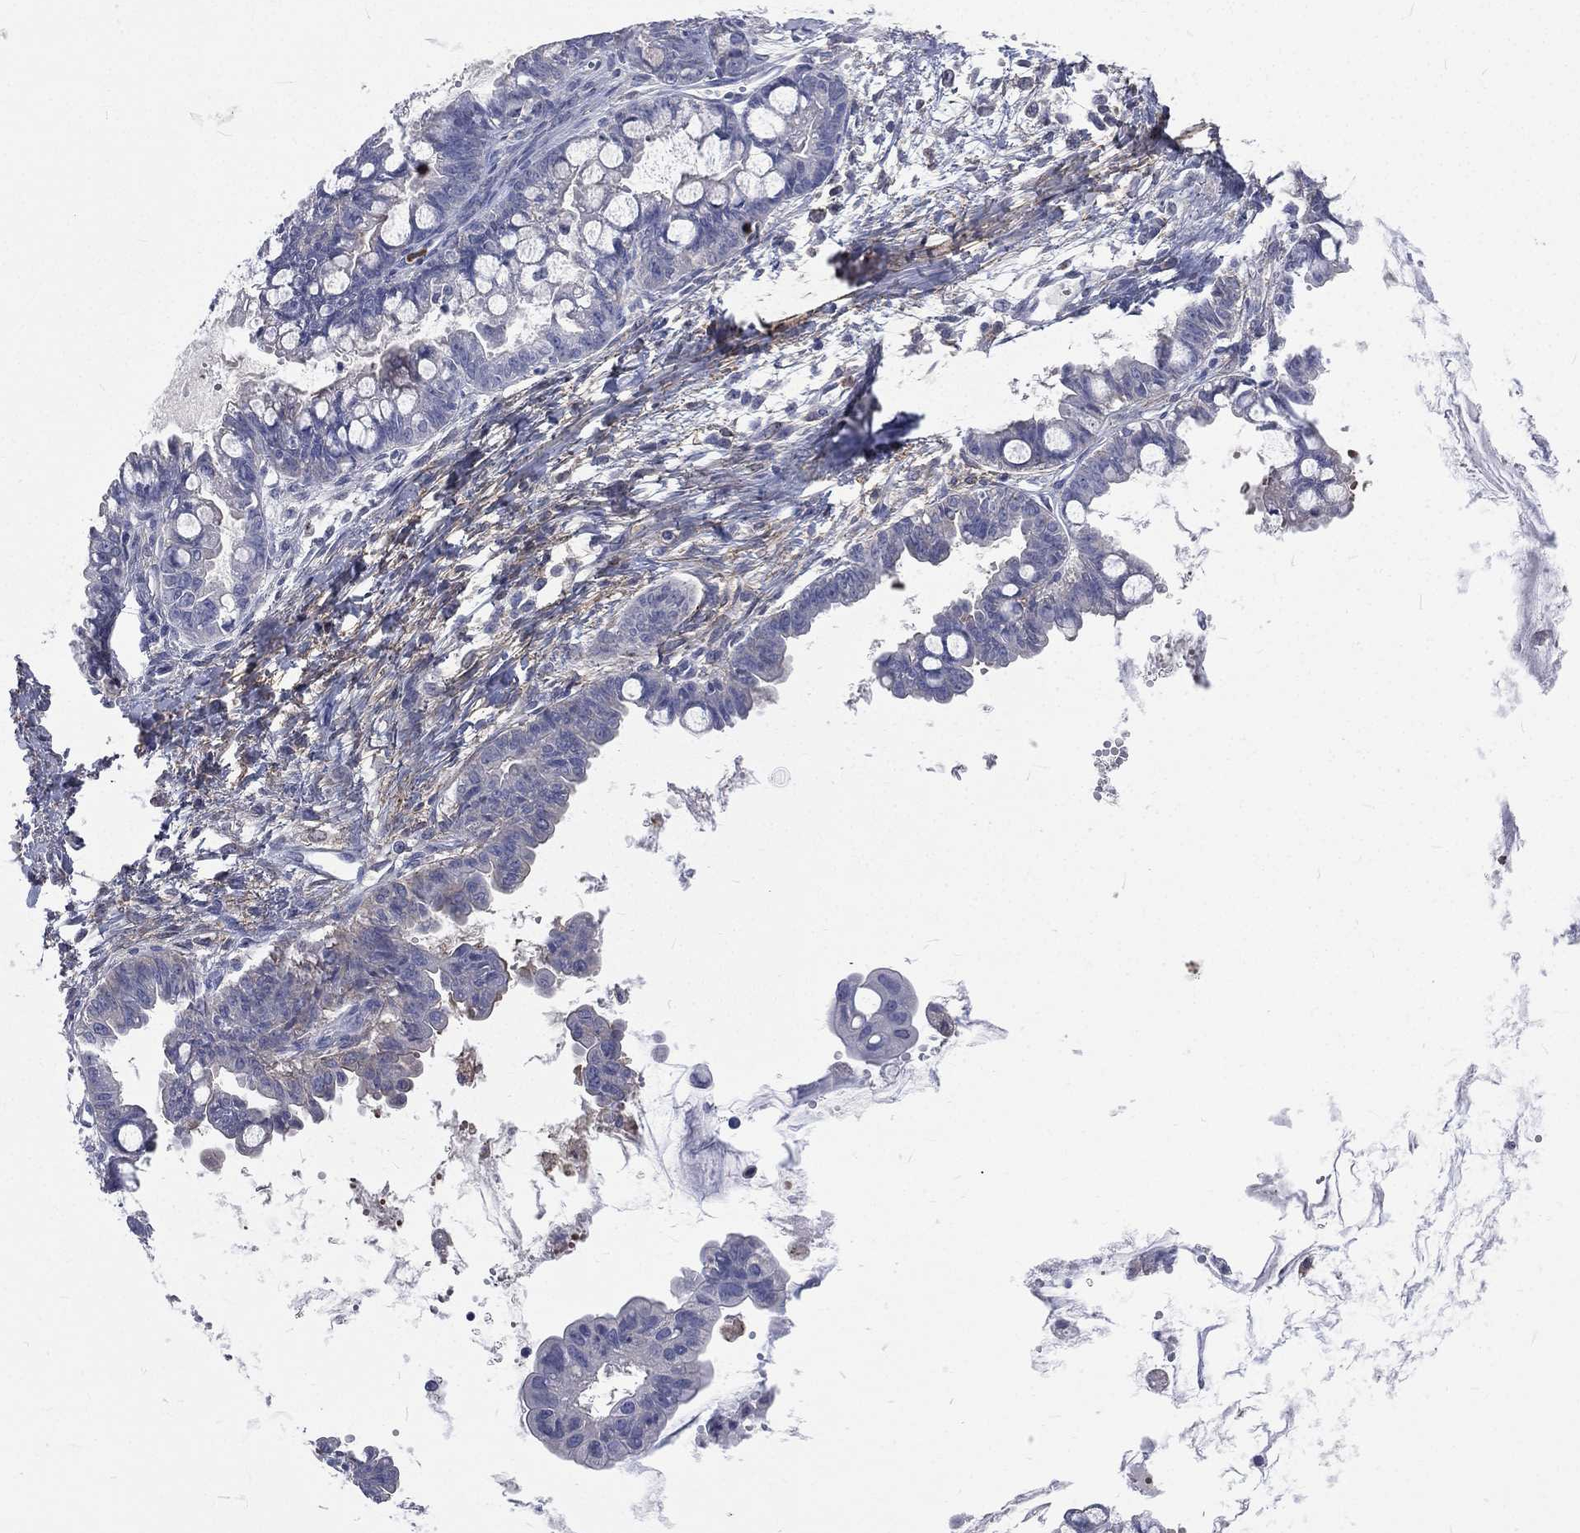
{"staining": {"intensity": "negative", "quantity": "none", "location": "none"}, "tissue": "ovarian cancer", "cell_type": "Tumor cells", "image_type": "cancer", "snomed": [{"axis": "morphology", "description": "Cystadenocarcinoma, mucinous, NOS"}, {"axis": "topography", "description": "Ovary"}], "caption": "IHC histopathology image of neoplastic tissue: mucinous cystadenocarcinoma (ovarian) stained with DAB (3,3'-diaminobenzidine) demonstrates no significant protein positivity in tumor cells. The staining is performed using DAB (3,3'-diaminobenzidine) brown chromogen with nuclei counter-stained in using hematoxylin.", "gene": "BASP1", "patient": {"sex": "female", "age": 63}}